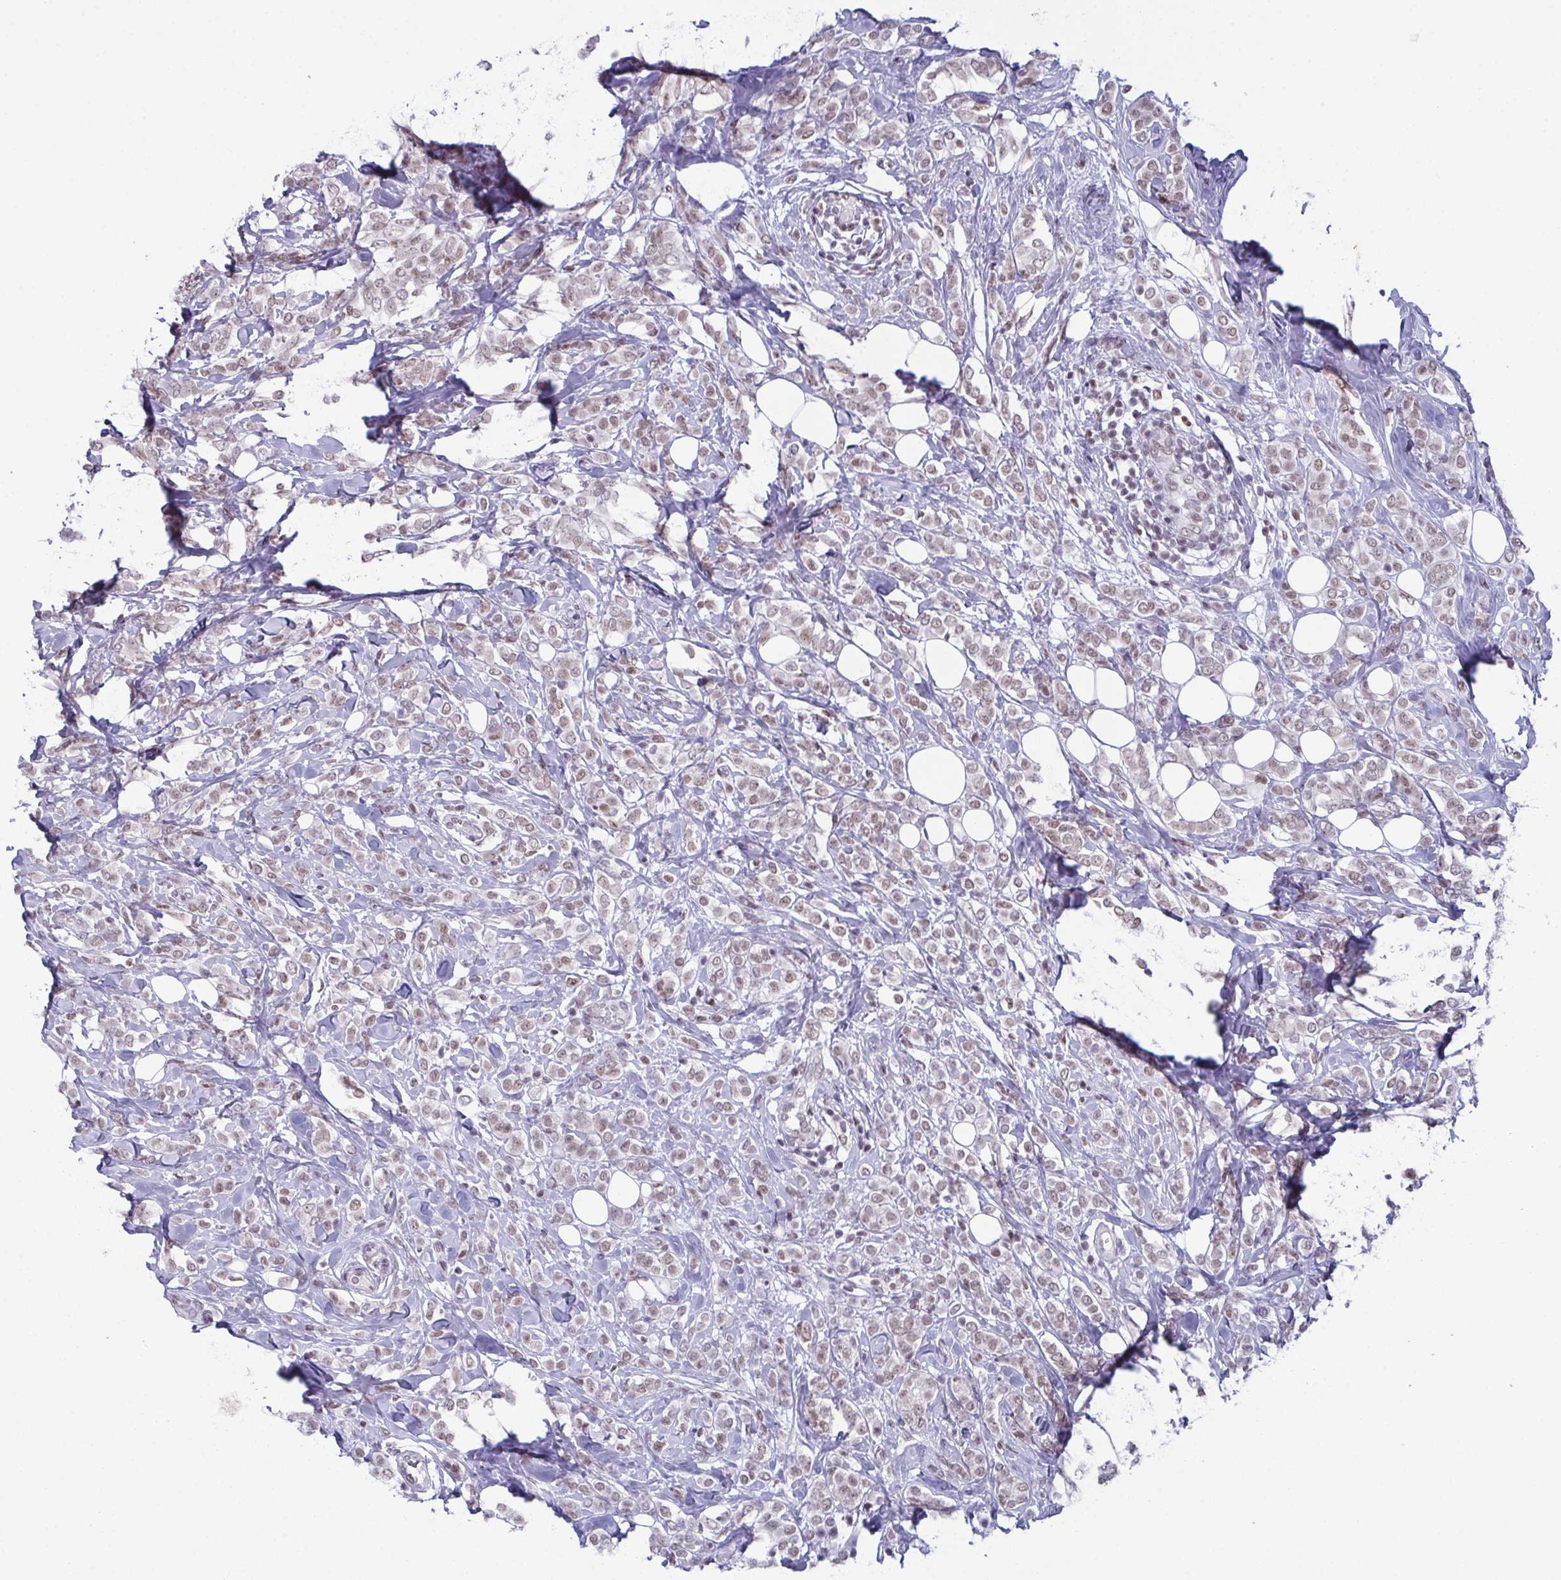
{"staining": {"intensity": "moderate", "quantity": ">75%", "location": "nuclear"}, "tissue": "breast cancer", "cell_type": "Tumor cells", "image_type": "cancer", "snomed": [{"axis": "morphology", "description": "Lobular carcinoma"}, {"axis": "topography", "description": "Breast"}], "caption": "A brown stain labels moderate nuclear positivity of a protein in lobular carcinoma (breast) tumor cells.", "gene": "RBM7", "patient": {"sex": "female", "age": 49}}